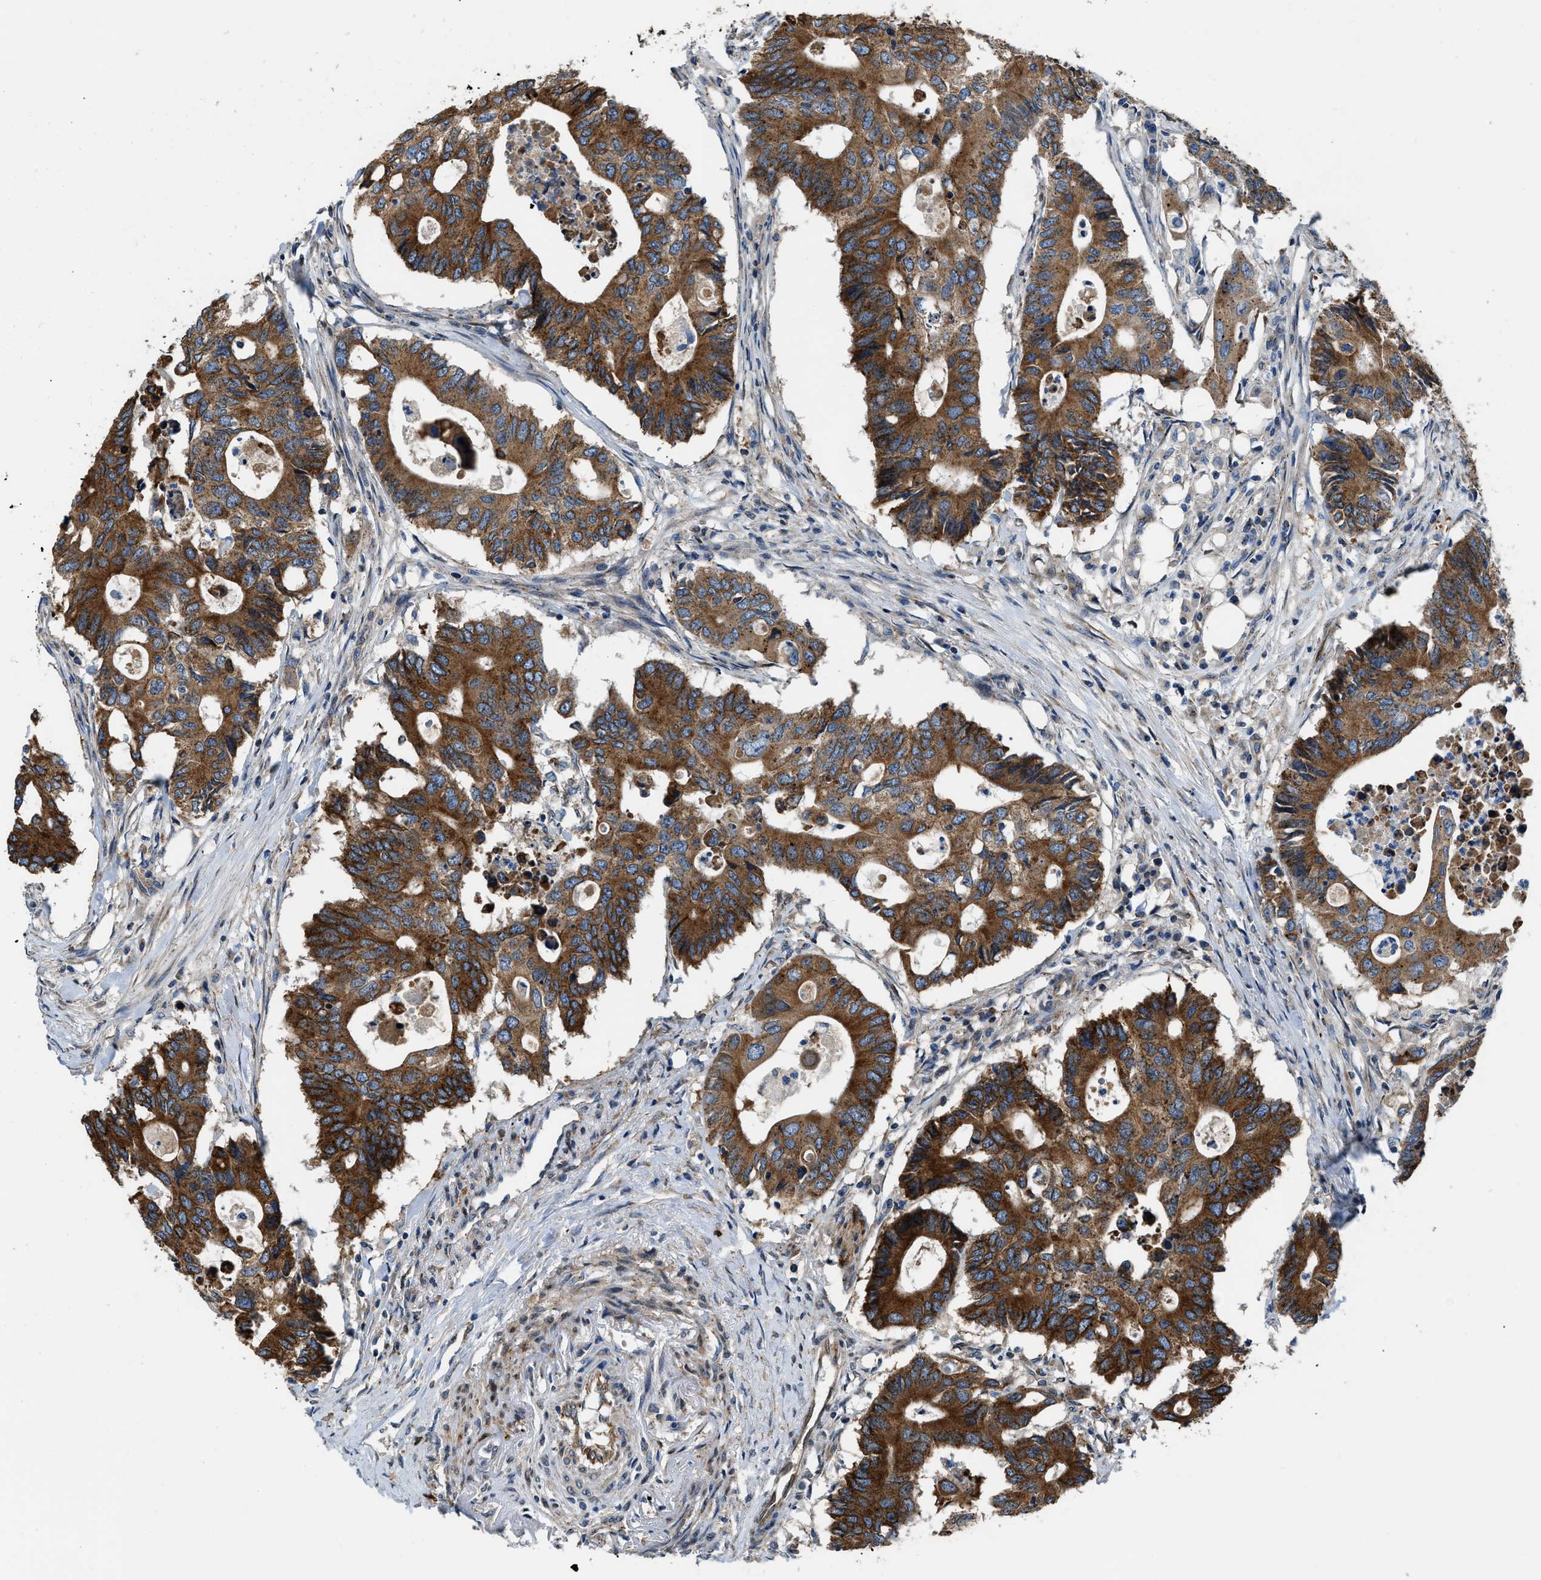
{"staining": {"intensity": "strong", "quantity": ">75%", "location": "cytoplasmic/membranous"}, "tissue": "colorectal cancer", "cell_type": "Tumor cells", "image_type": "cancer", "snomed": [{"axis": "morphology", "description": "Adenocarcinoma, NOS"}, {"axis": "topography", "description": "Colon"}], "caption": "Colorectal adenocarcinoma tissue demonstrates strong cytoplasmic/membranous expression in approximately >75% of tumor cells (DAB IHC with brightfield microscopy, high magnification).", "gene": "ARL6IP5", "patient": {"sex": "male", "age": 71}}